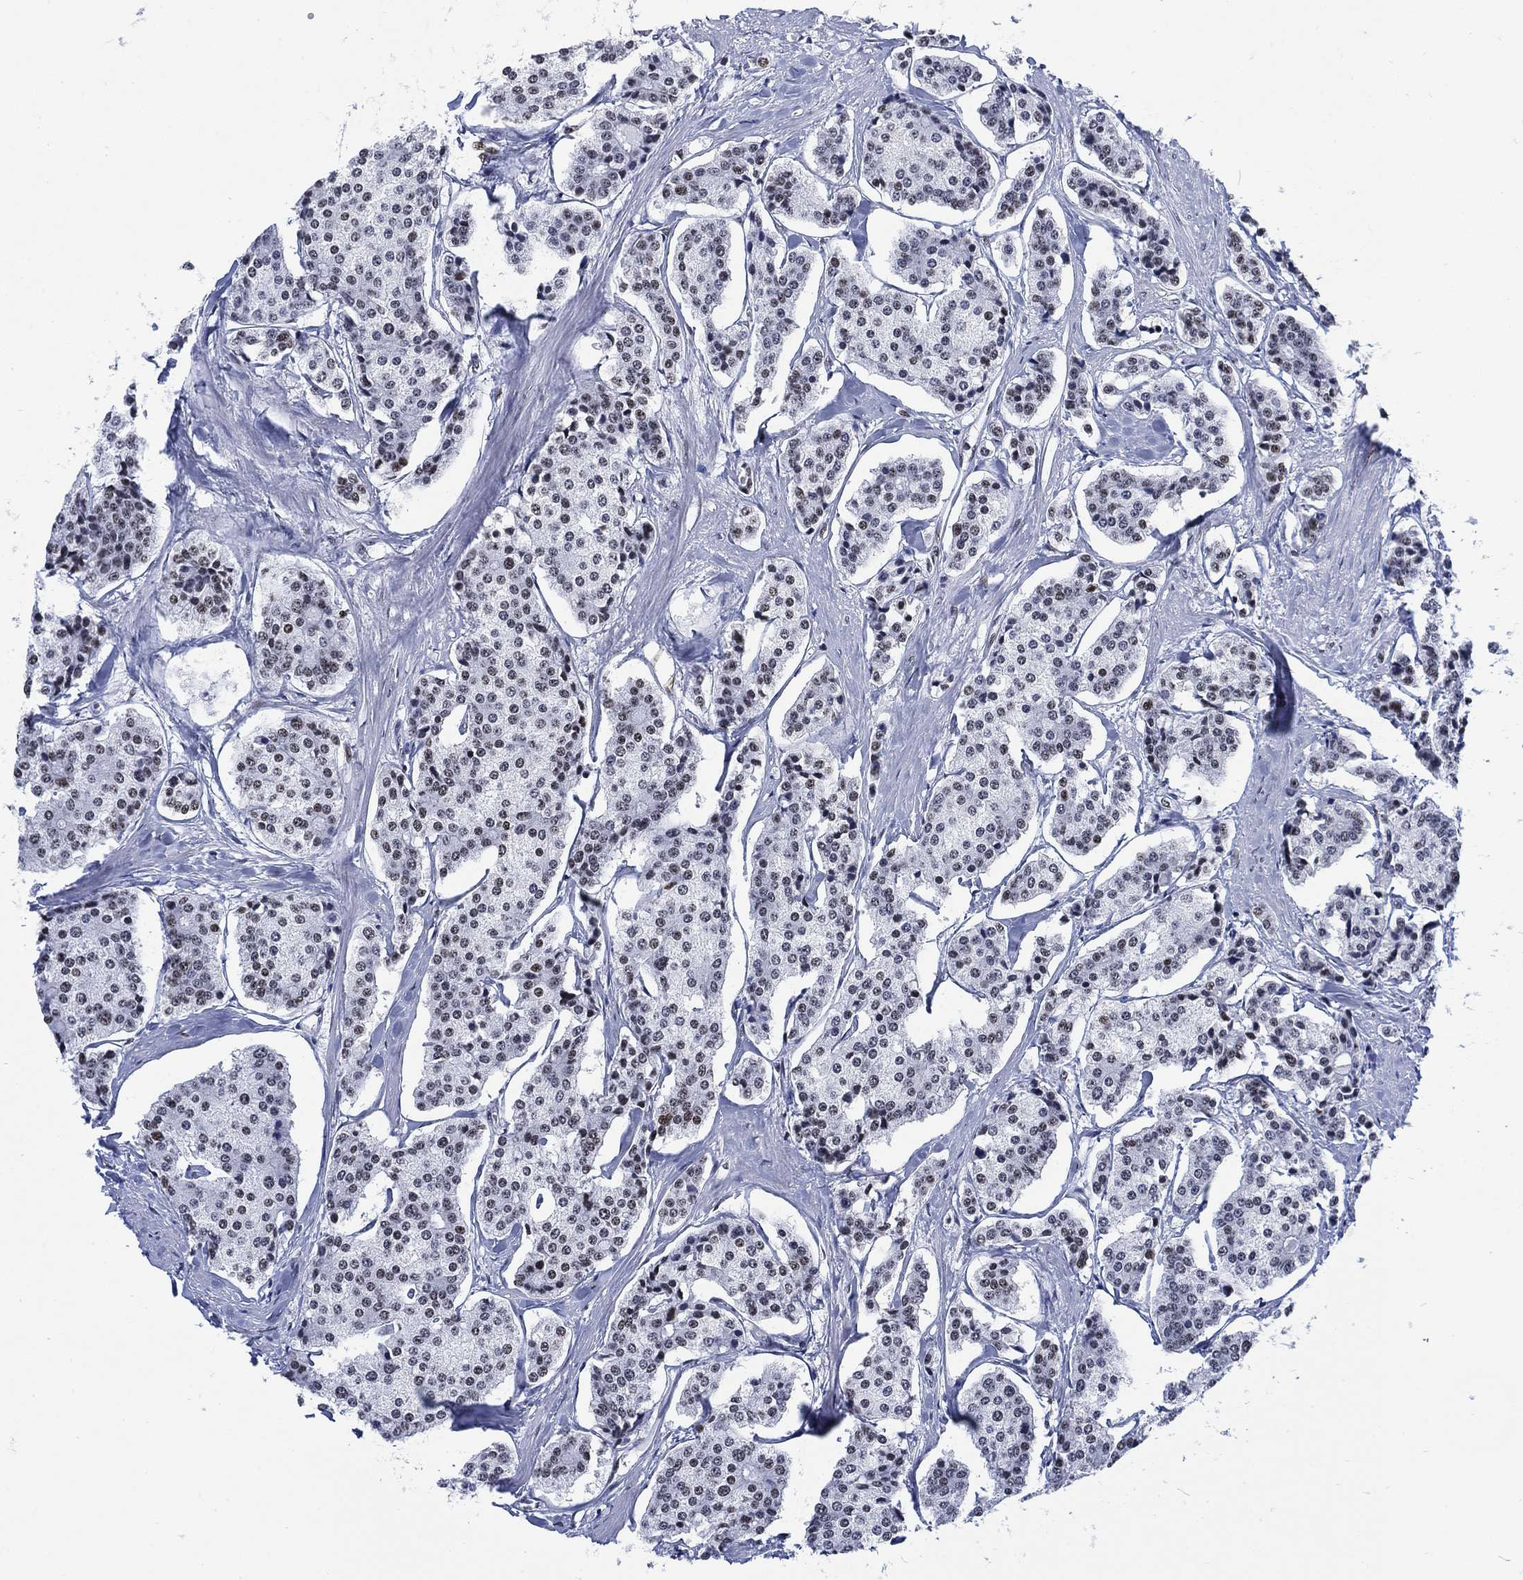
{"staining": {"intensity": "negative", "quantity": "none", "location": "none"}, "tissue": "carcinoid", "cell_type": "Tumor cells", "image_type": "cancer", "snomed": [{"axis": "morphology", "description": "Carcinoid, malignant, NOS"}, {"axis": "topography", "description": "Small intestine"}], "caption": "This is a histopathology image of immunohistochemistry (IHC) staining of carcinoid (malignant), which shows no positivity in tumor cells. Nuclei are stained in blue.", "gene": "H1-10", "patient": {"sex": "female", "age": 65}}